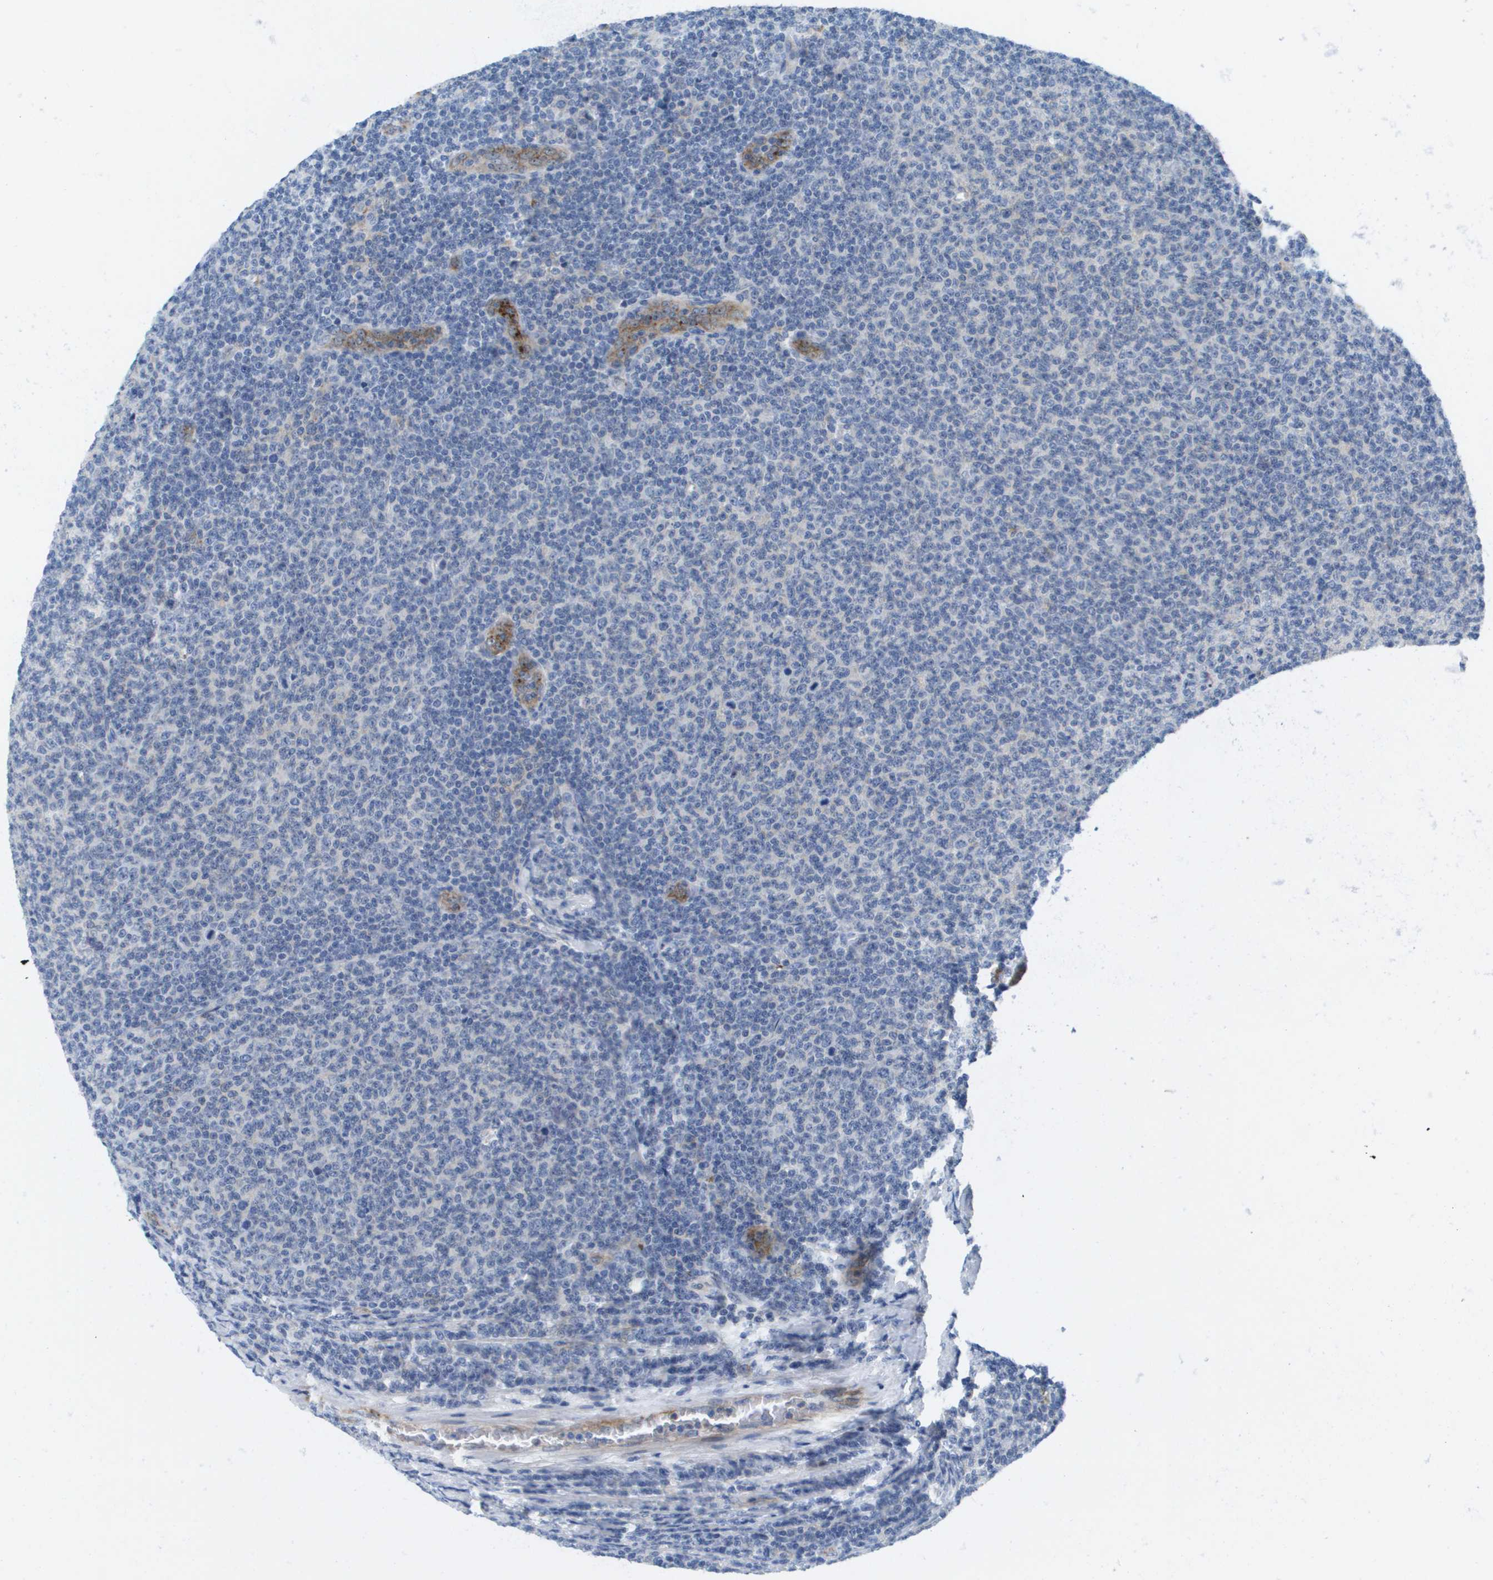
{"staining": {"intensity": "negative", "quantity": "none", "location": "none"}, "tissue": "lymphoma", "cell_type": "Tumor cells", "image_type": "cancer", "snomed": [{"axis": "morphology", "description": "Malignant lymphoma, non-Hodgkin's type, Low grade"}, {"axis": "topography", "description": "Lymph node"}], "caption": "The IHC histopathology image has no significant positivity in tumor cells of lymphoma tissue.", "gene": "LIPG", "patient": {"sex": "male", "age": 66}}